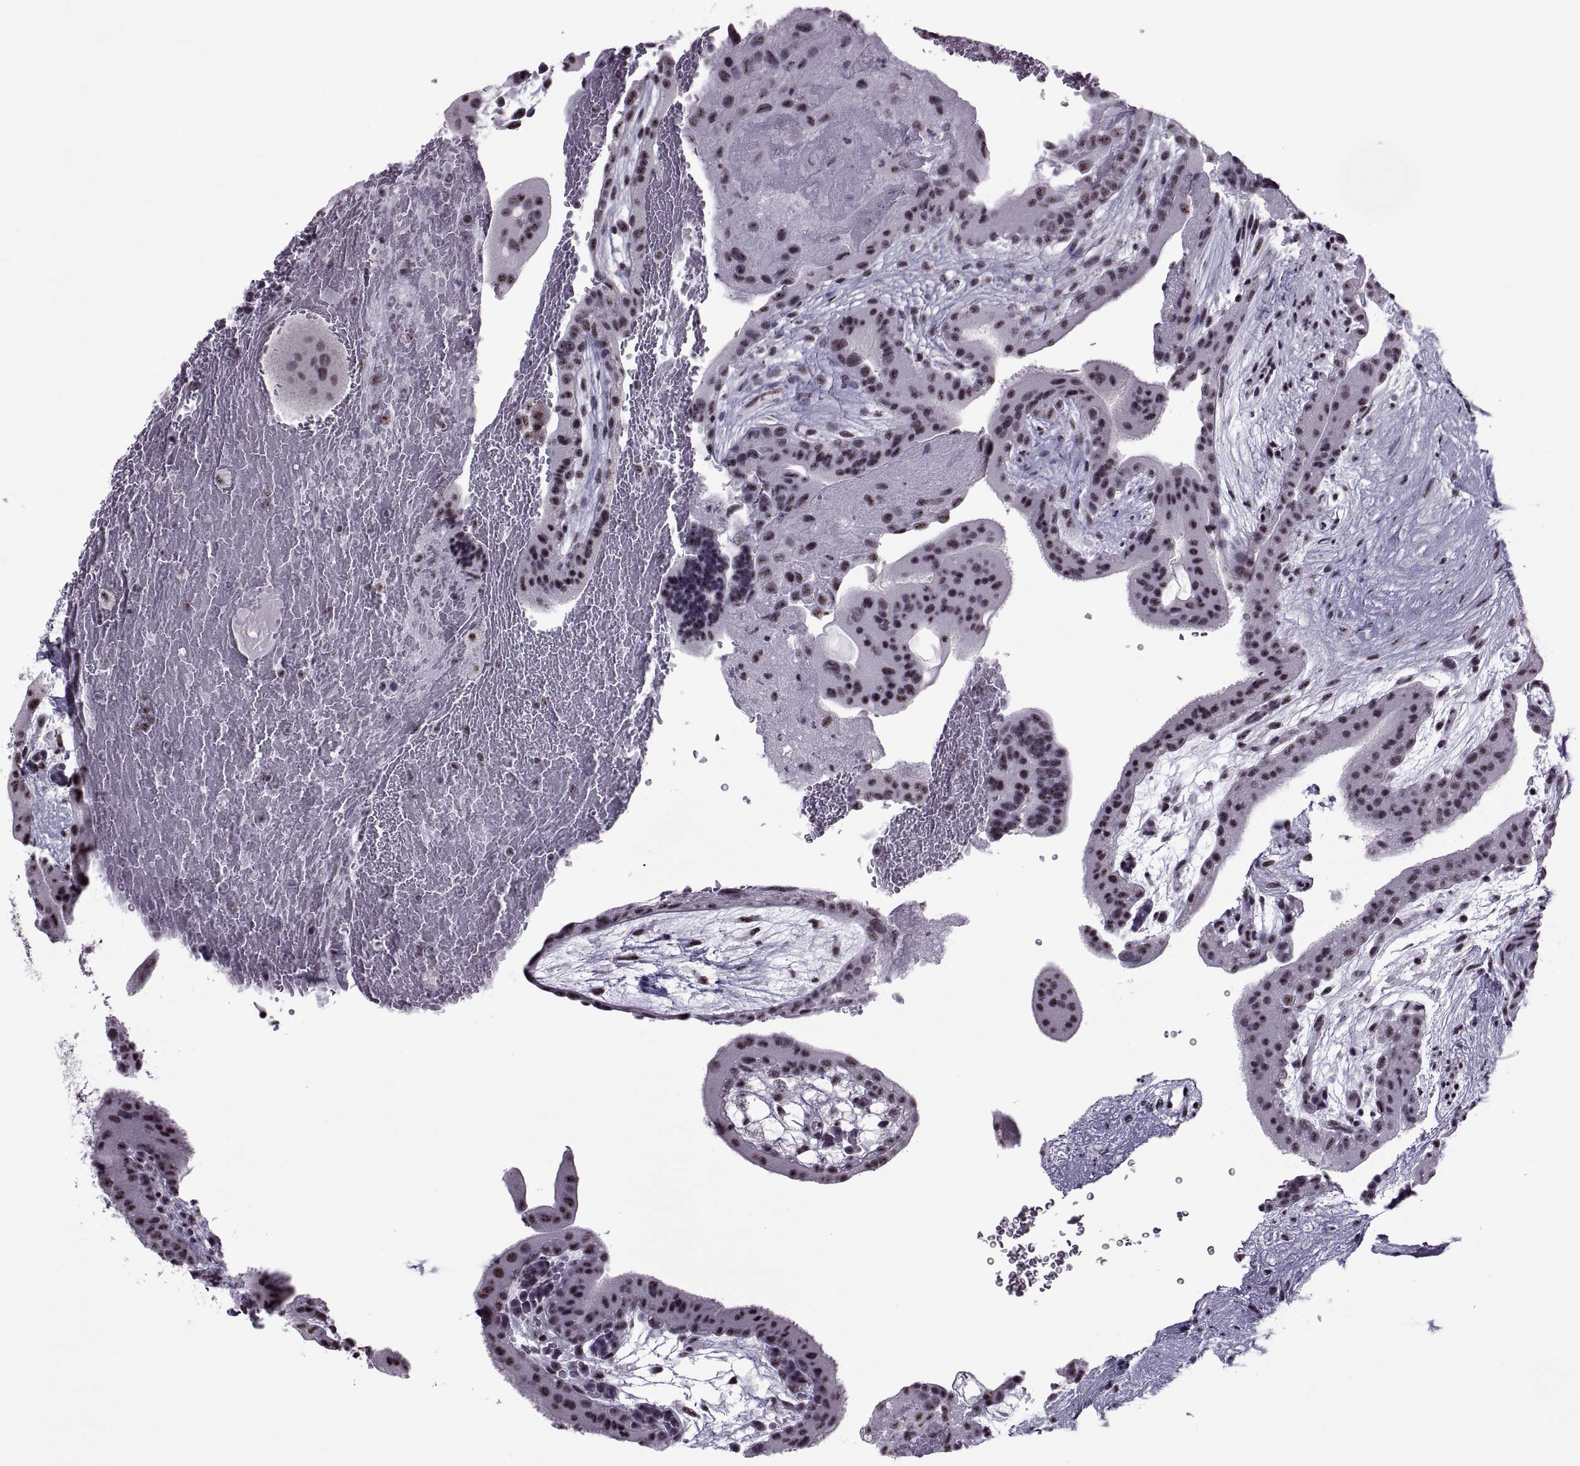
{"staining": {"intensity": "weak", "quantity": ">75%", "location": "nuclear"}, "tissue": "placenta", "cell_type": "Decidual cells", "image_type": "normal", "snomed": [{"axis": "morphology", "description": "Normal tissue, NOS"}, {"axis": "topography", "description": "Placenta"}], "caption": "Weak nuclear protein expression is appreciated in approximately >75% of decidual cells in placenta. (brown staining indicates protein expression, while blue staining denotes nuclei).", "gene": "MAGEA4", "patient": {"sex": "female", "age": 19}}